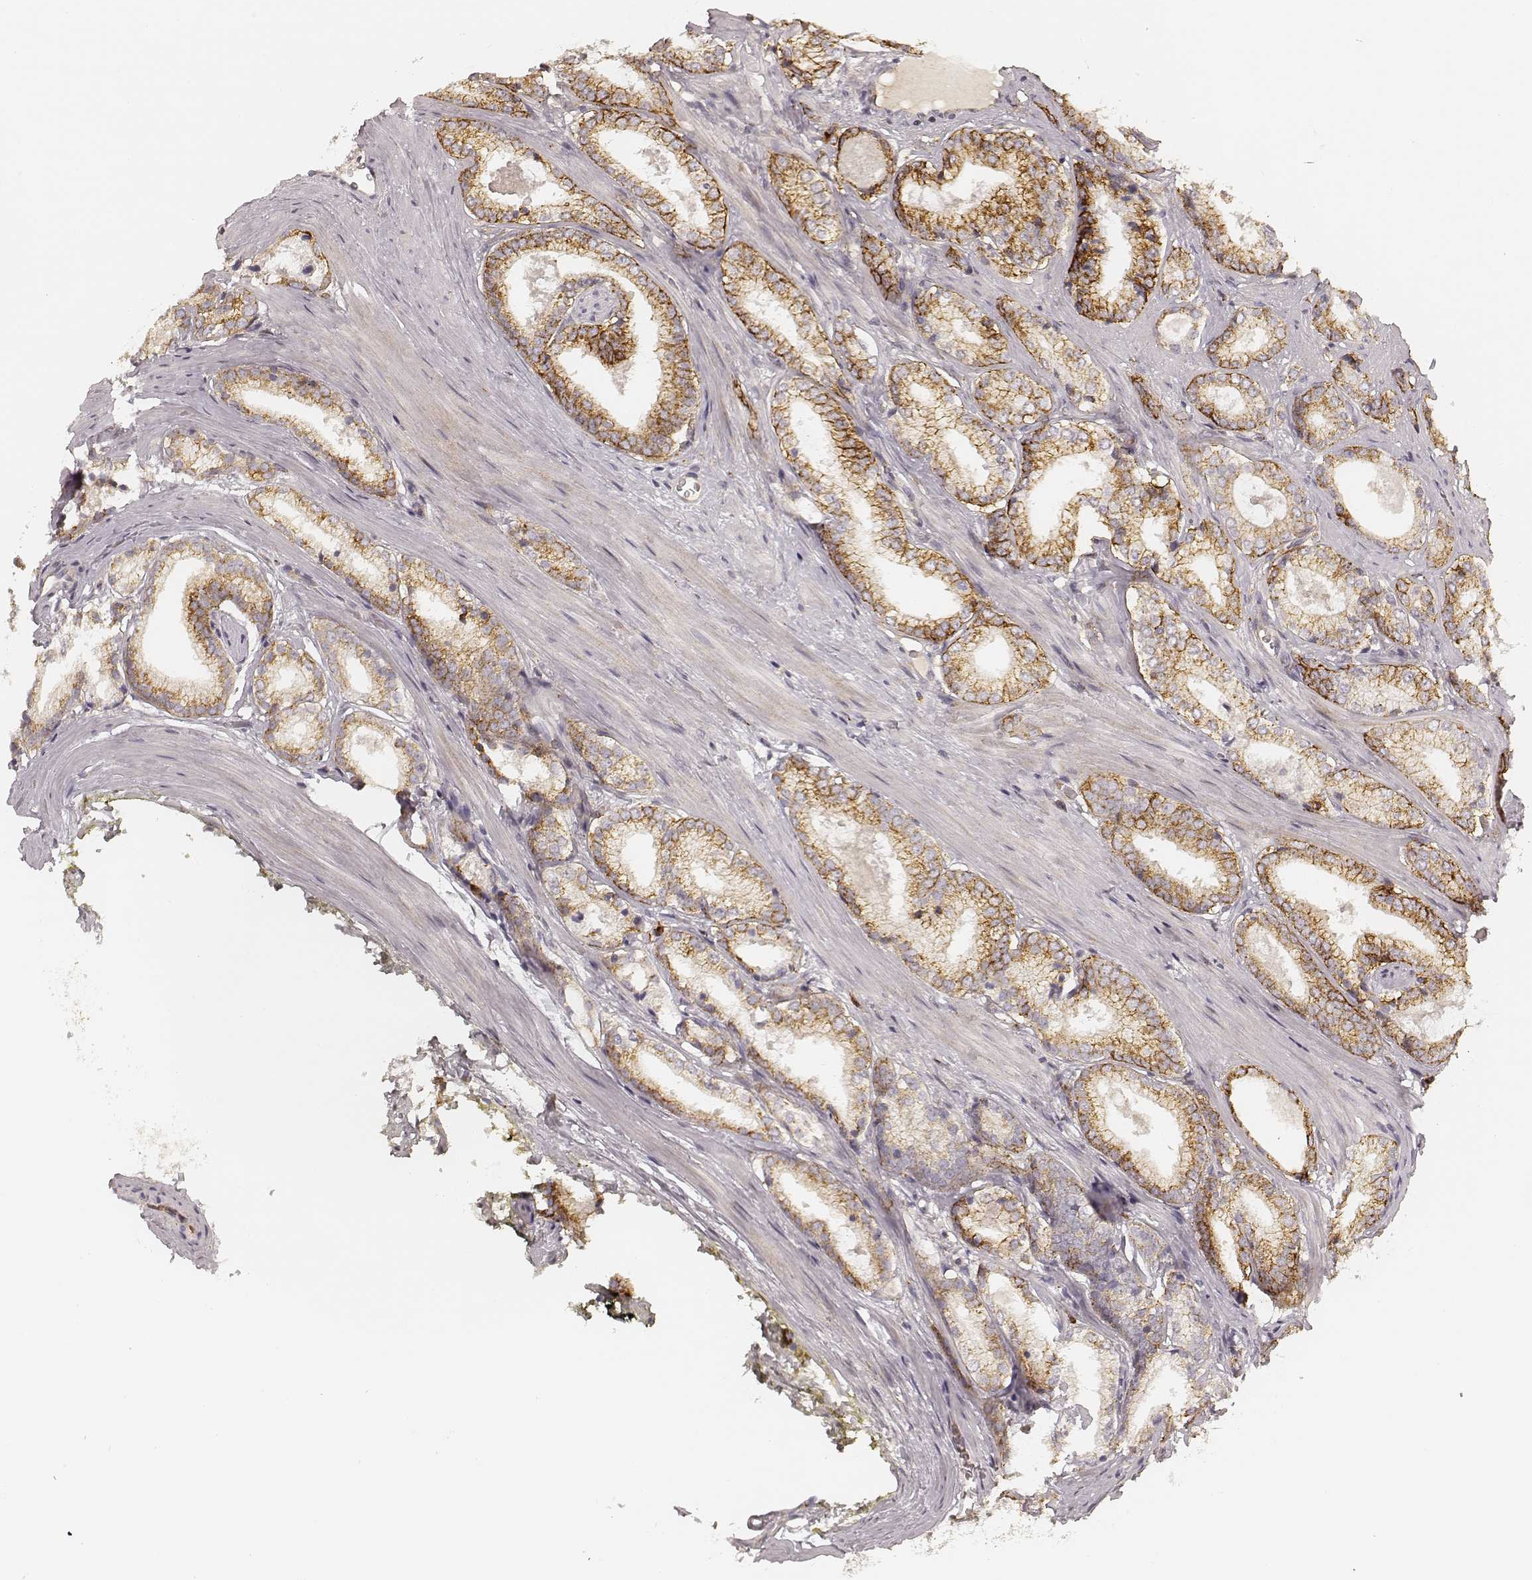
{"staining": {"intensity": "moderate", "quantity": "25%-75%", "location": "cytoplasmic/membranous"}, "tissue": "prostate cancer", "cell_type": "Tumor cells", "image_type": "cancer", "snomed": [{"axis": "morphology", "description": "Adenocarcinoma, Low grade"}, {"axis": "topography", "description": "Prostate"}], "caption": "This histopathology image exhibits prostate low-grade adenocarcinoma stained with IHC to label a protein in brown. The cytoplasmic/membranous of tumor cells show moderate positivity for the protein. Nuclei are counter-stained blue.", "gene": "GORASP2", "patient": {"sex": "male", "age": 56}}